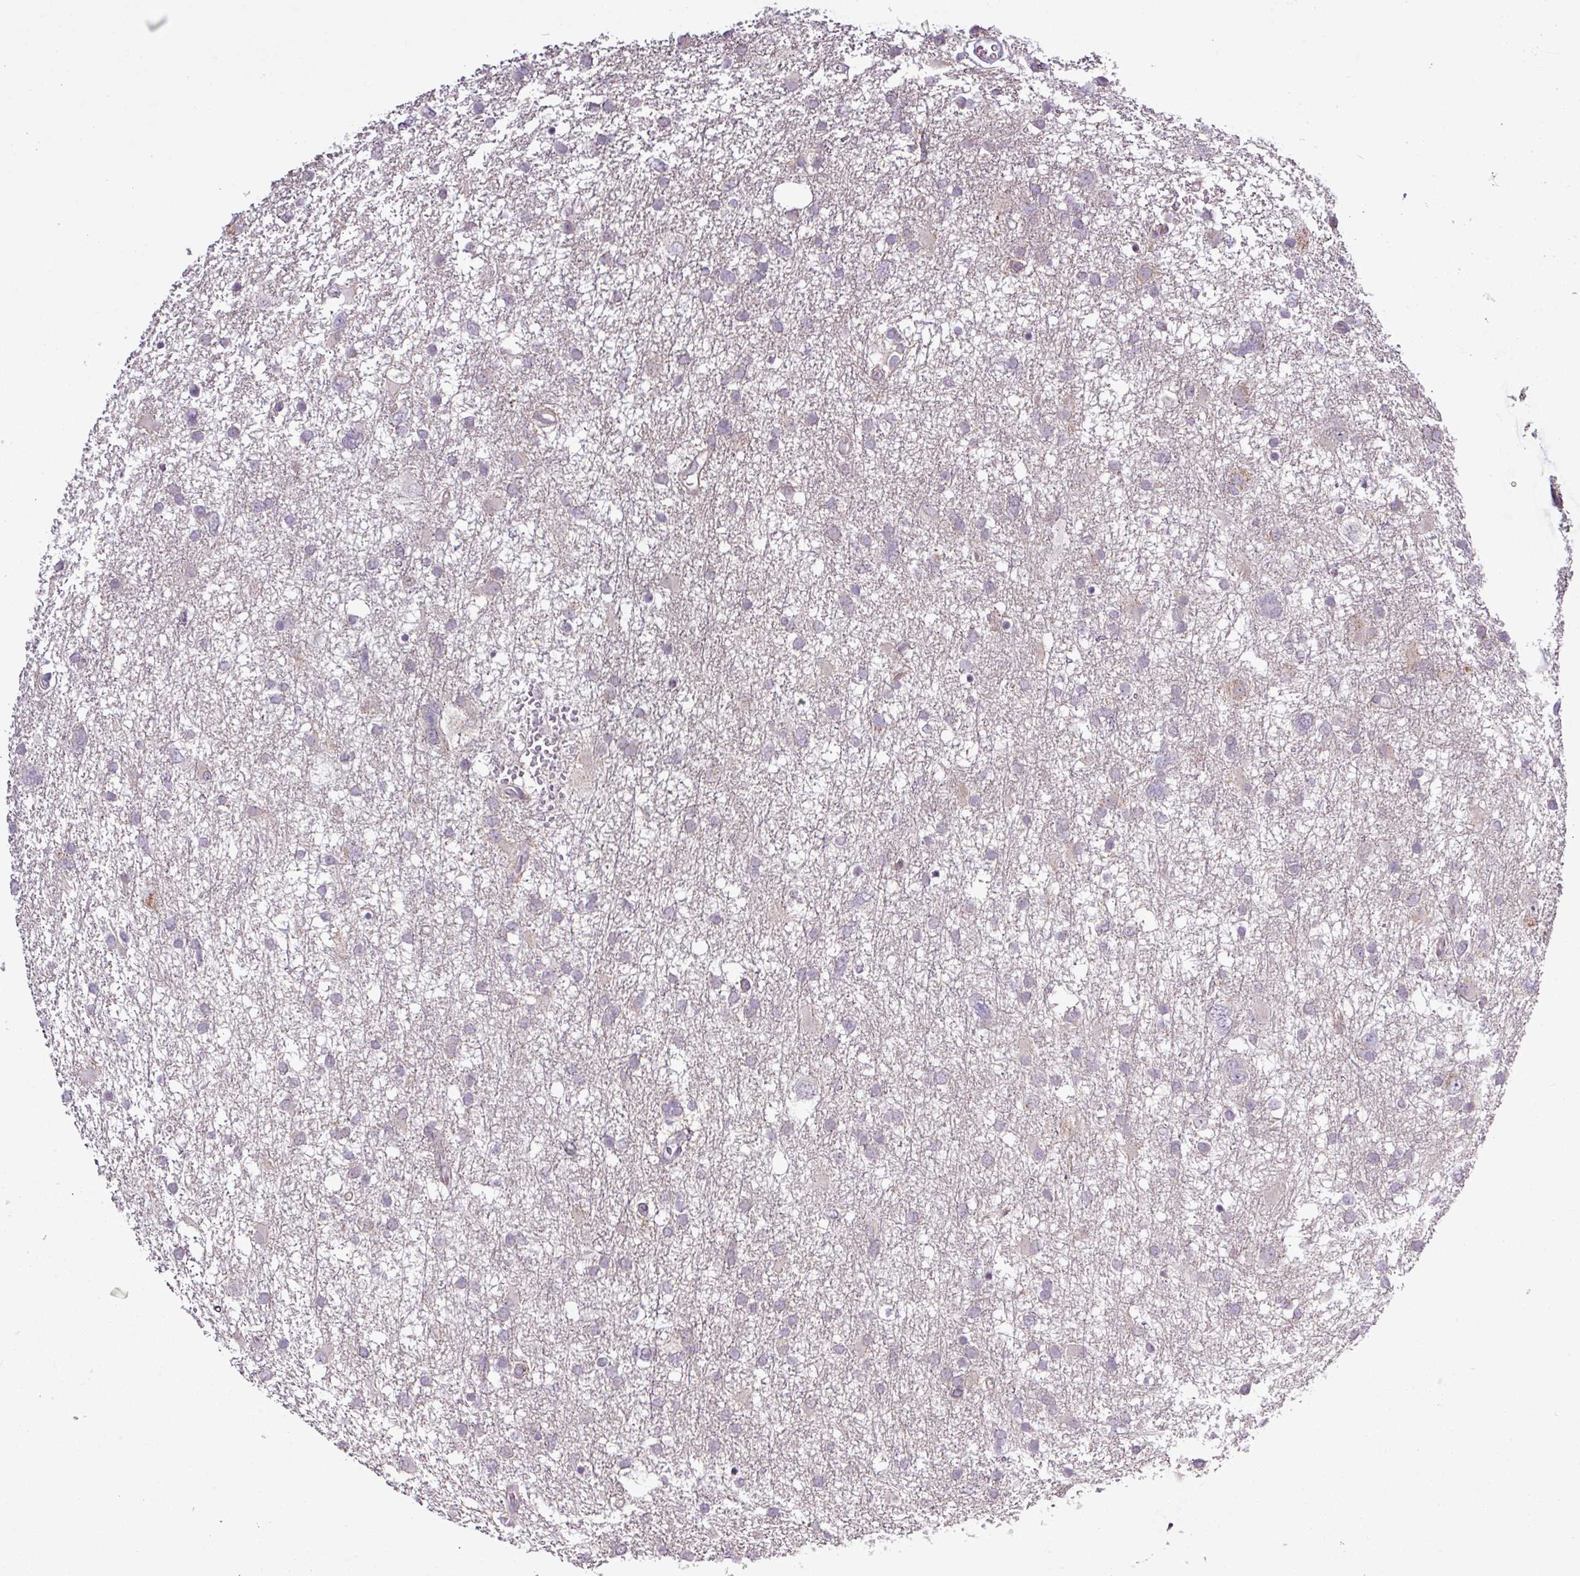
{"staining": {"intensity": "negative", "quantity": "none", "location": "none"}, "tissue": "glioma", "cell_type": "Tumor cells", "image_type": "cancer", "snomed": [{"axis": "morphology", "description": "Glioma, malignant, High grade"}, {"axis": "topography", "description": "Brain"}], "caption": "Tumor cells show no significant protein expression in glioma.", "gene": "GPT2", "patient": {"sex": "male", "age": 61}}